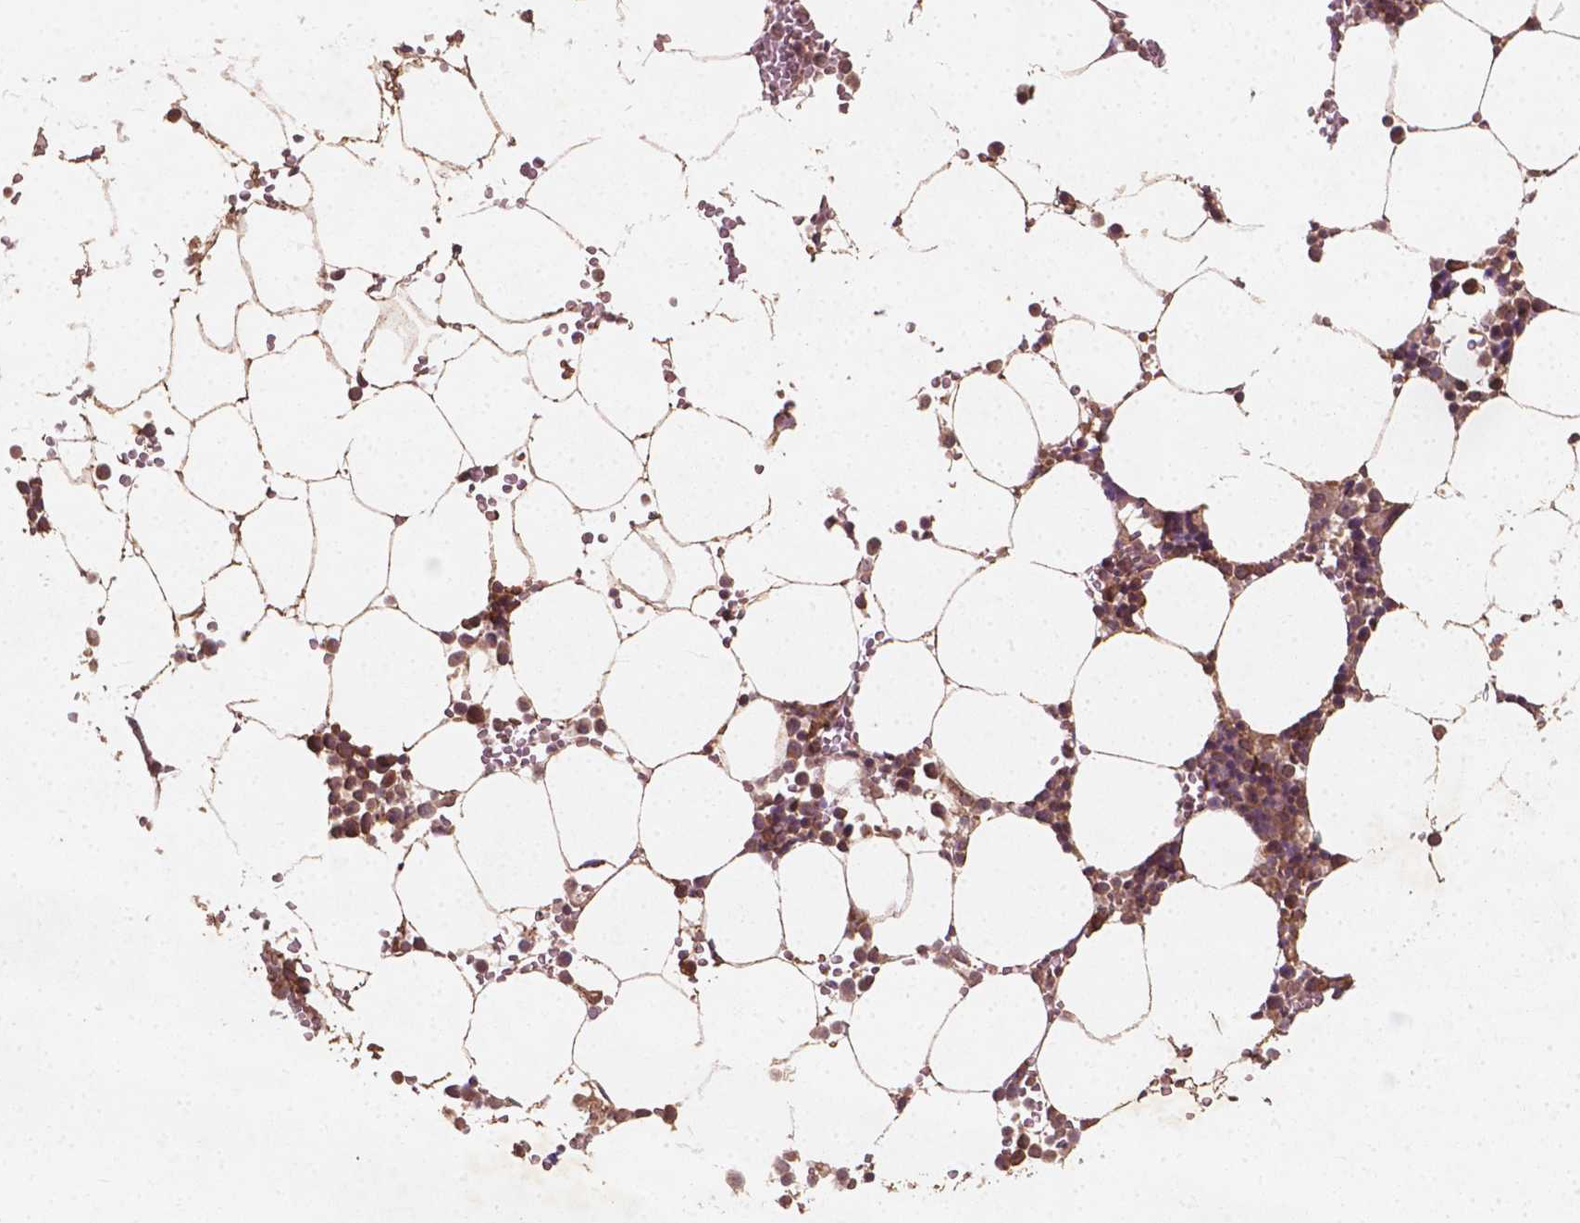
{"staining": {"intensity": "moderate", "quantity": "25%-75%", "location": "cytoplasmic/membranous"}, "tissue": "bone marrow", "cell_type": "Hematopoietic cells", "image_type": "normal", "snomed": [{"axis": "morphology", "description": "Normal tissue, NOS"}, {"axis": "topography", "description": "Bone marrow"}], "caption": "Protein positivity by immunohistochemistry displays moderate cytoplasmic/membranous expression in approximately 25%-75% of hematopoietic cells in benign bone marrow. (DAB IHC, brown staining for protein, blue staining for nuclei).", "gene": "CYFIP1", "patient": {"sex": "female", "age": 52}}